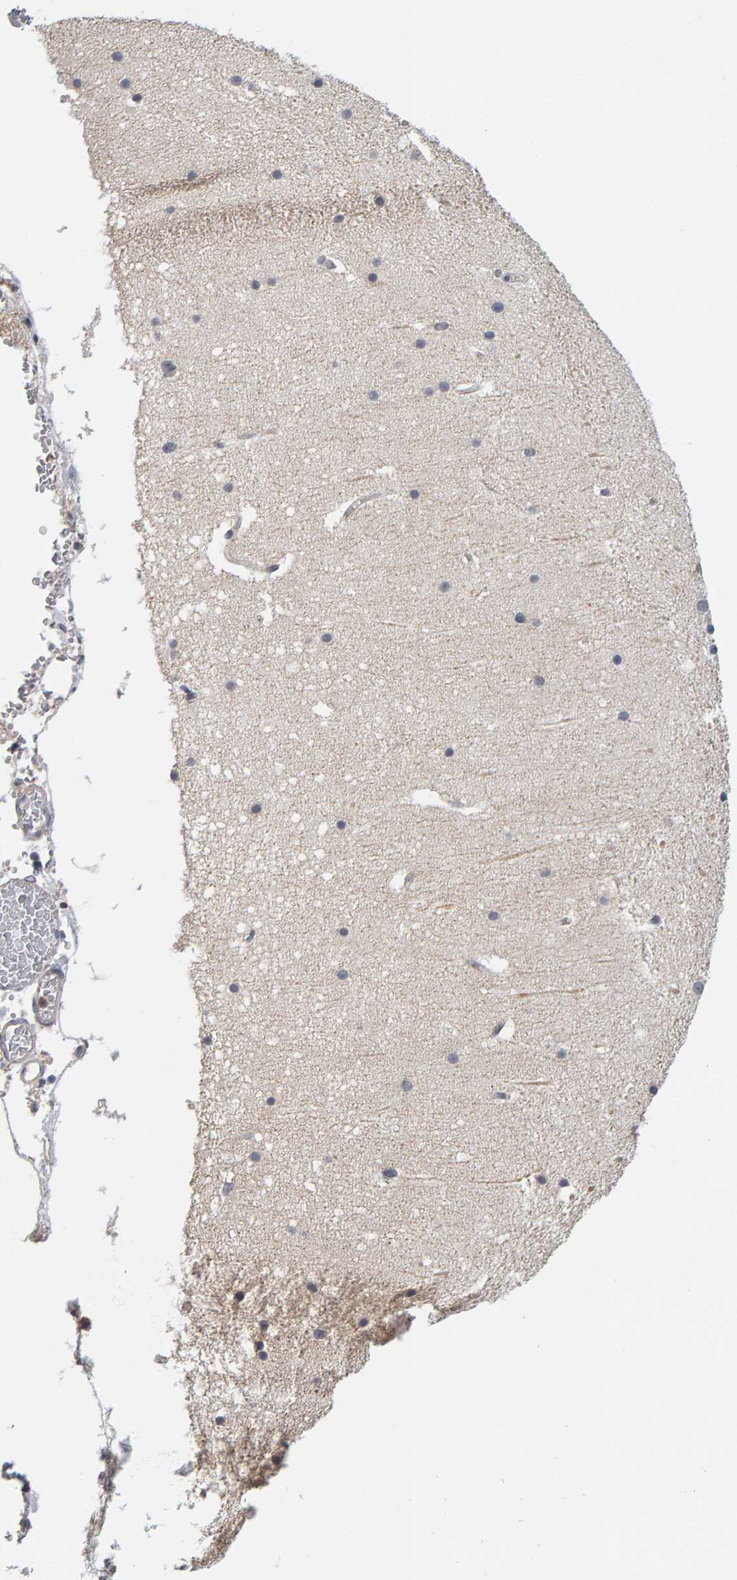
{"staining": {"intensity": "weak", "quantity": "<25%", "location": "cytoplasmic/membranous"}, "tissue": "cerebellum", "cell_type": "Cells in granular layer", "image_type": "normal", "snomed": [{"axis": "morphology", "description": "Normal tissue, NOS"}, {"axis": "topography", "description": "Cerebellum"}], "caption": "Cells in granular layer show no significant protein staining in unremarkable cerebellum. (Immunohistochemistry, brightfield microscopy, high magnification).", "gene": "MSRA", "patient": {"sex": "male", "age": 57}}